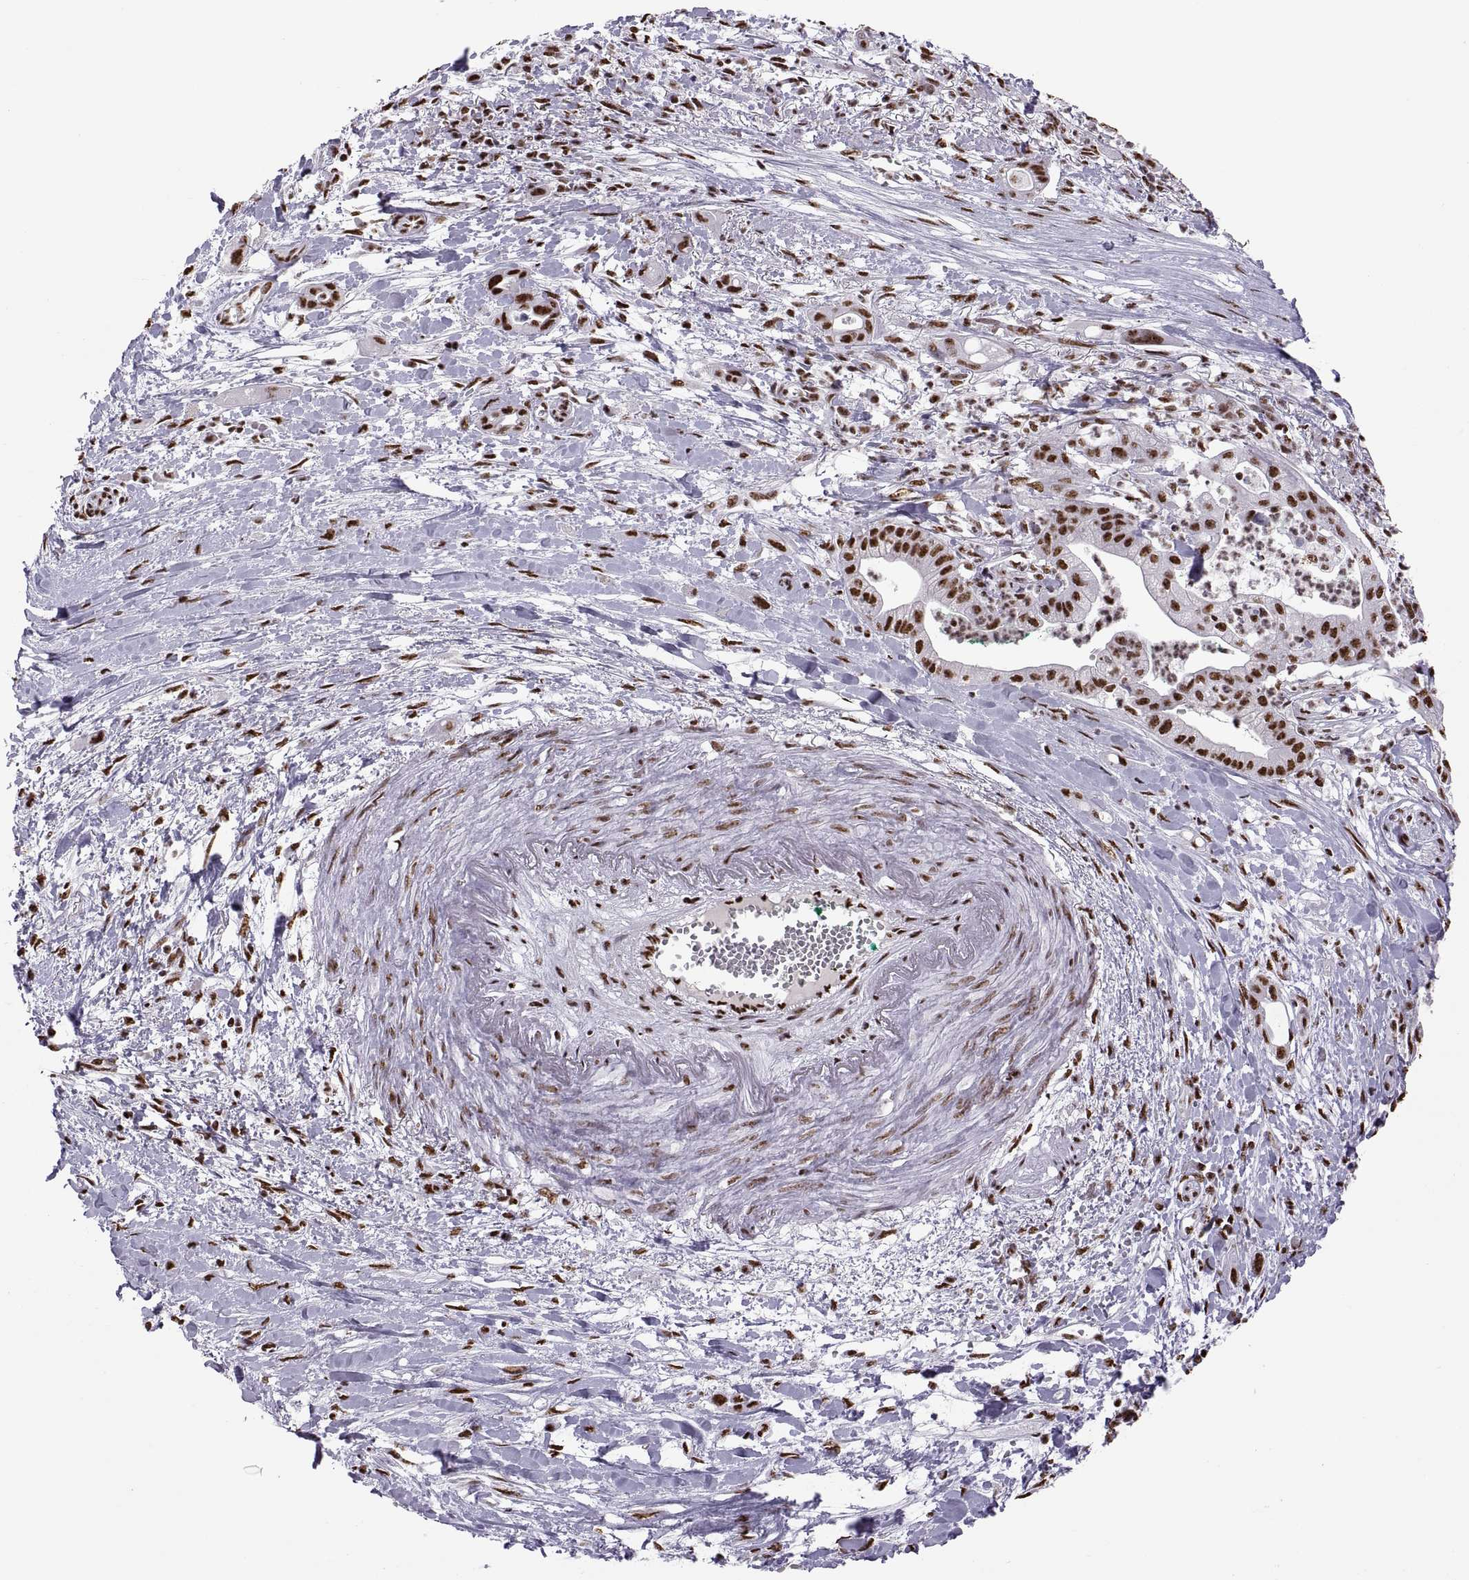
{"staining": {"intensity": "strong", "quantity": ">75%", "location": "nuclear"}, "tissue": "pancreatic cancer", "cell_type": "Tumor cells", "image_type": "cancer", "snomed": [{"axis": "morphology", "description": "Normal tissue, NOS"}, {"axis": "morphology", "description": "Adenocarcinoma, NOS"}, {"axis": "topography", "description": "Lymph node"}, {"axis": "topography", "description": "Pancreas"}], "caption": "Brown immunohistochemical staining in human pancreatic cancer displays strong nuclear expression in about >75% of tumor cells.", "gene": "SNAI1", "patient": {"sex": "female", "age": 58}}